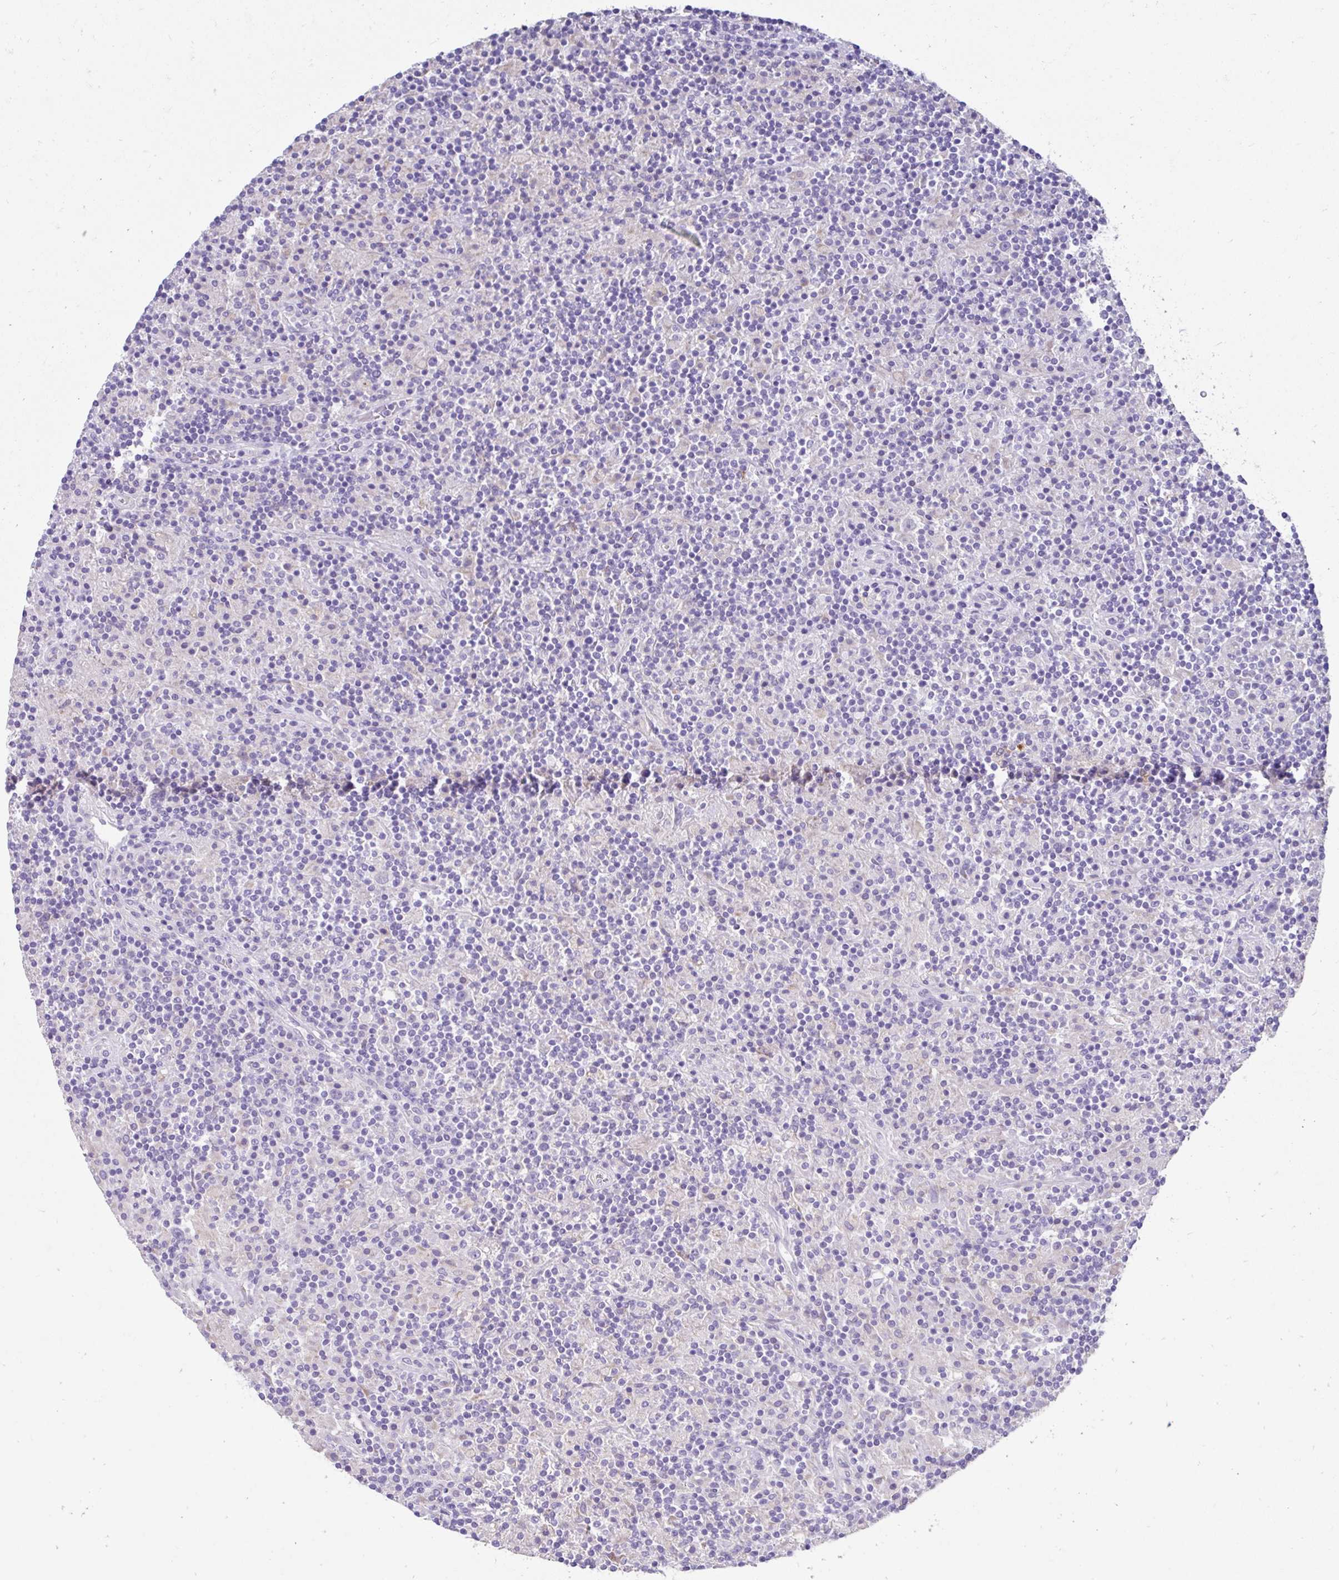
{"staining": {"intensity": "negative", "quantity": "none", "location": "none"}, "tissue": "lymphoma", "cell_type": "Tumor cells", "image_type": "cancer", "snomed": [{"axis": "morphology", "description": "Hodgkin's disease, NOS"}, {"axis": "topography", "description": "Lymph node"}], "caption": "A high-resolution image shows IHC staining of Hodgkin's disease, which displays no significant positivity in tumor cells.", "gene": "ZNF33A", "patient": {"sex": "male", "age": 70}}